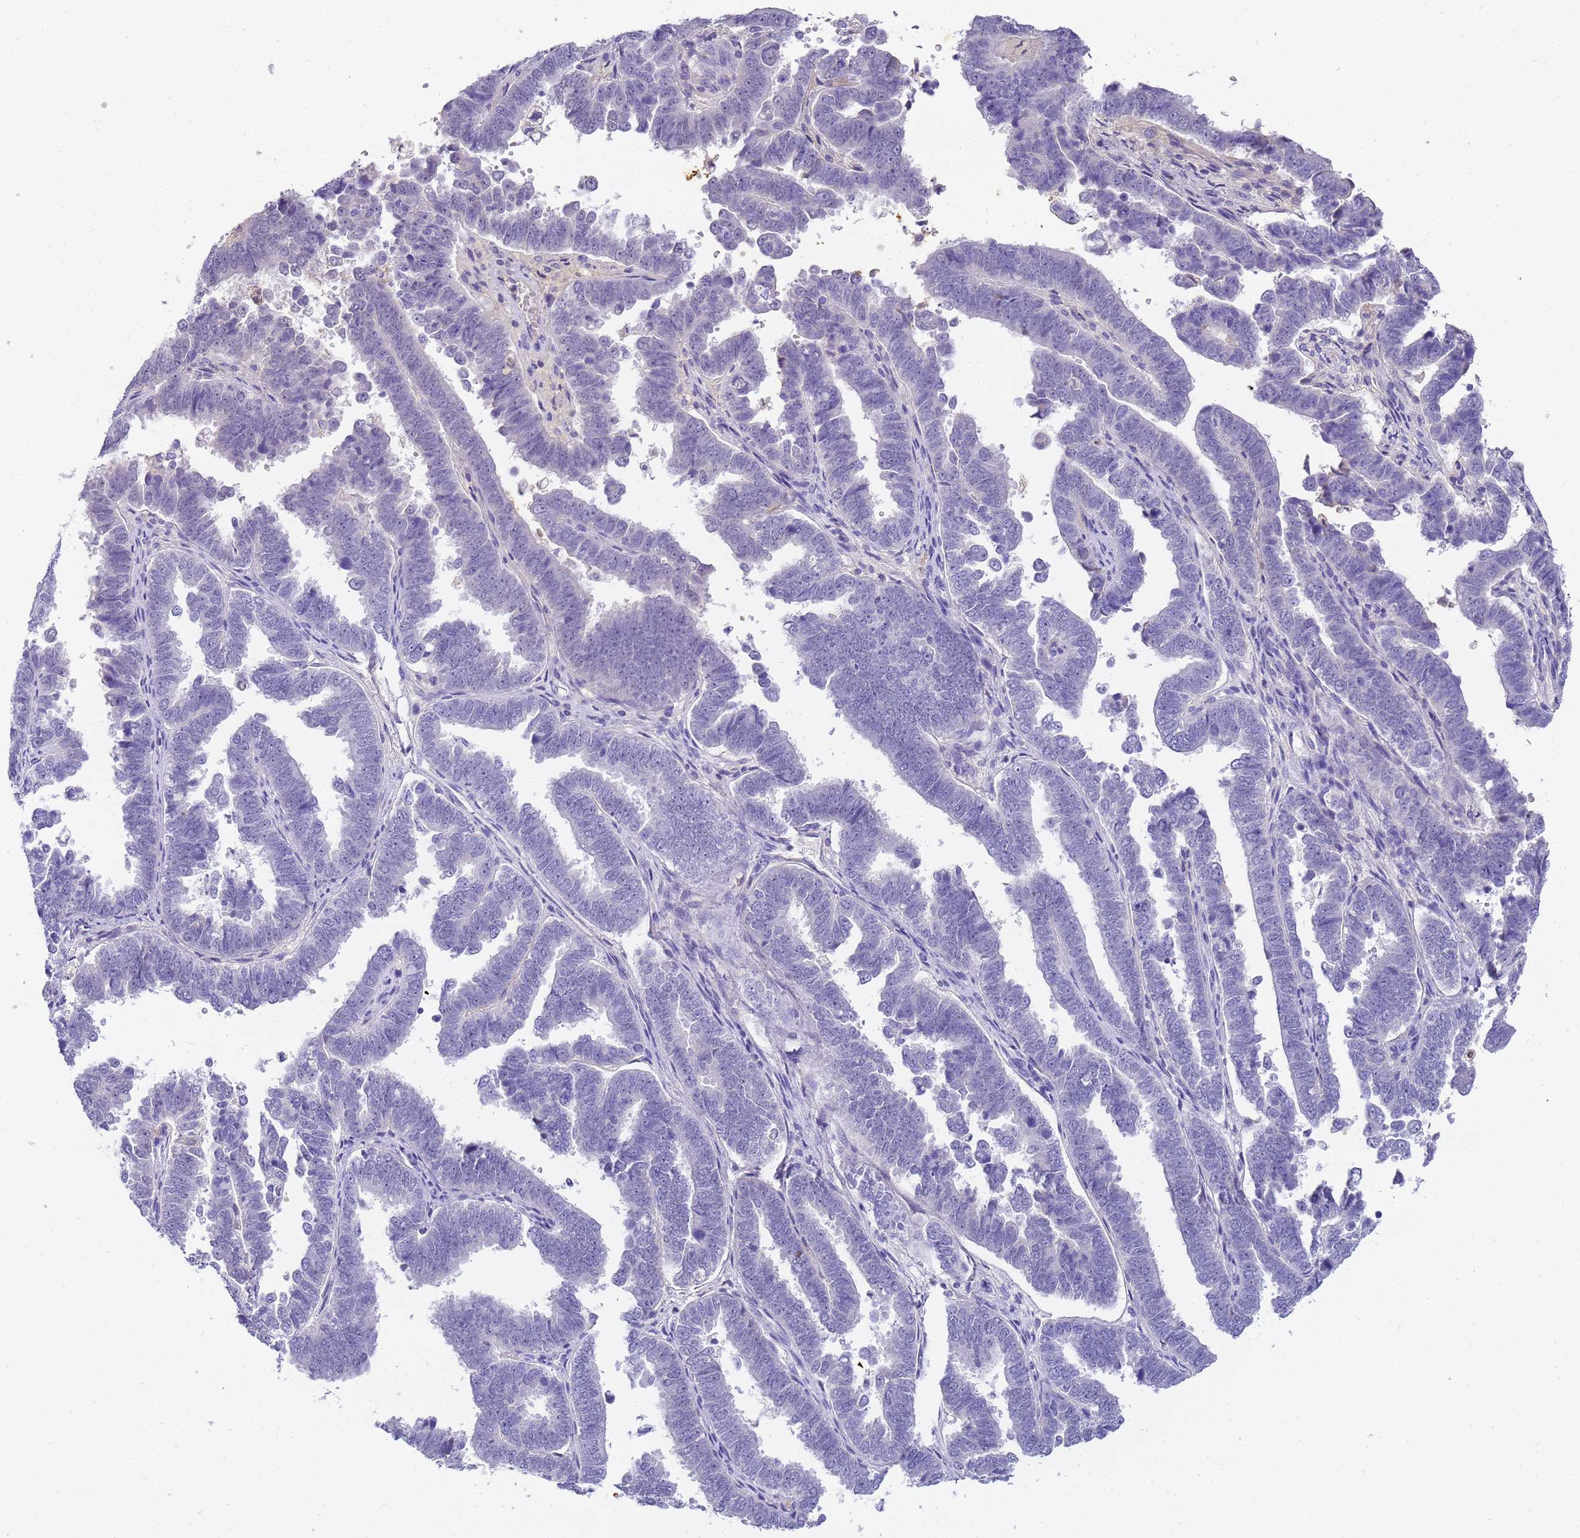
{"staining": {"intensity": "negative", "quantity": "none", "location": "none"}, "tissue": "endometrial cancer", "cell_type": "Tumor cells", "image_type": "cancer", "snomed": [{"axis": "morphology", "description": "Adenocarcinoma, NOS"}, {"axis": "topography", "description": "Endometrium"}], "caption": "Protein analysis of endometrial adenocarcinoma reveals no significant positivity in tumor cells.", "gene": "CFHR2", "patient": {"sex": "female", "age": 75}}